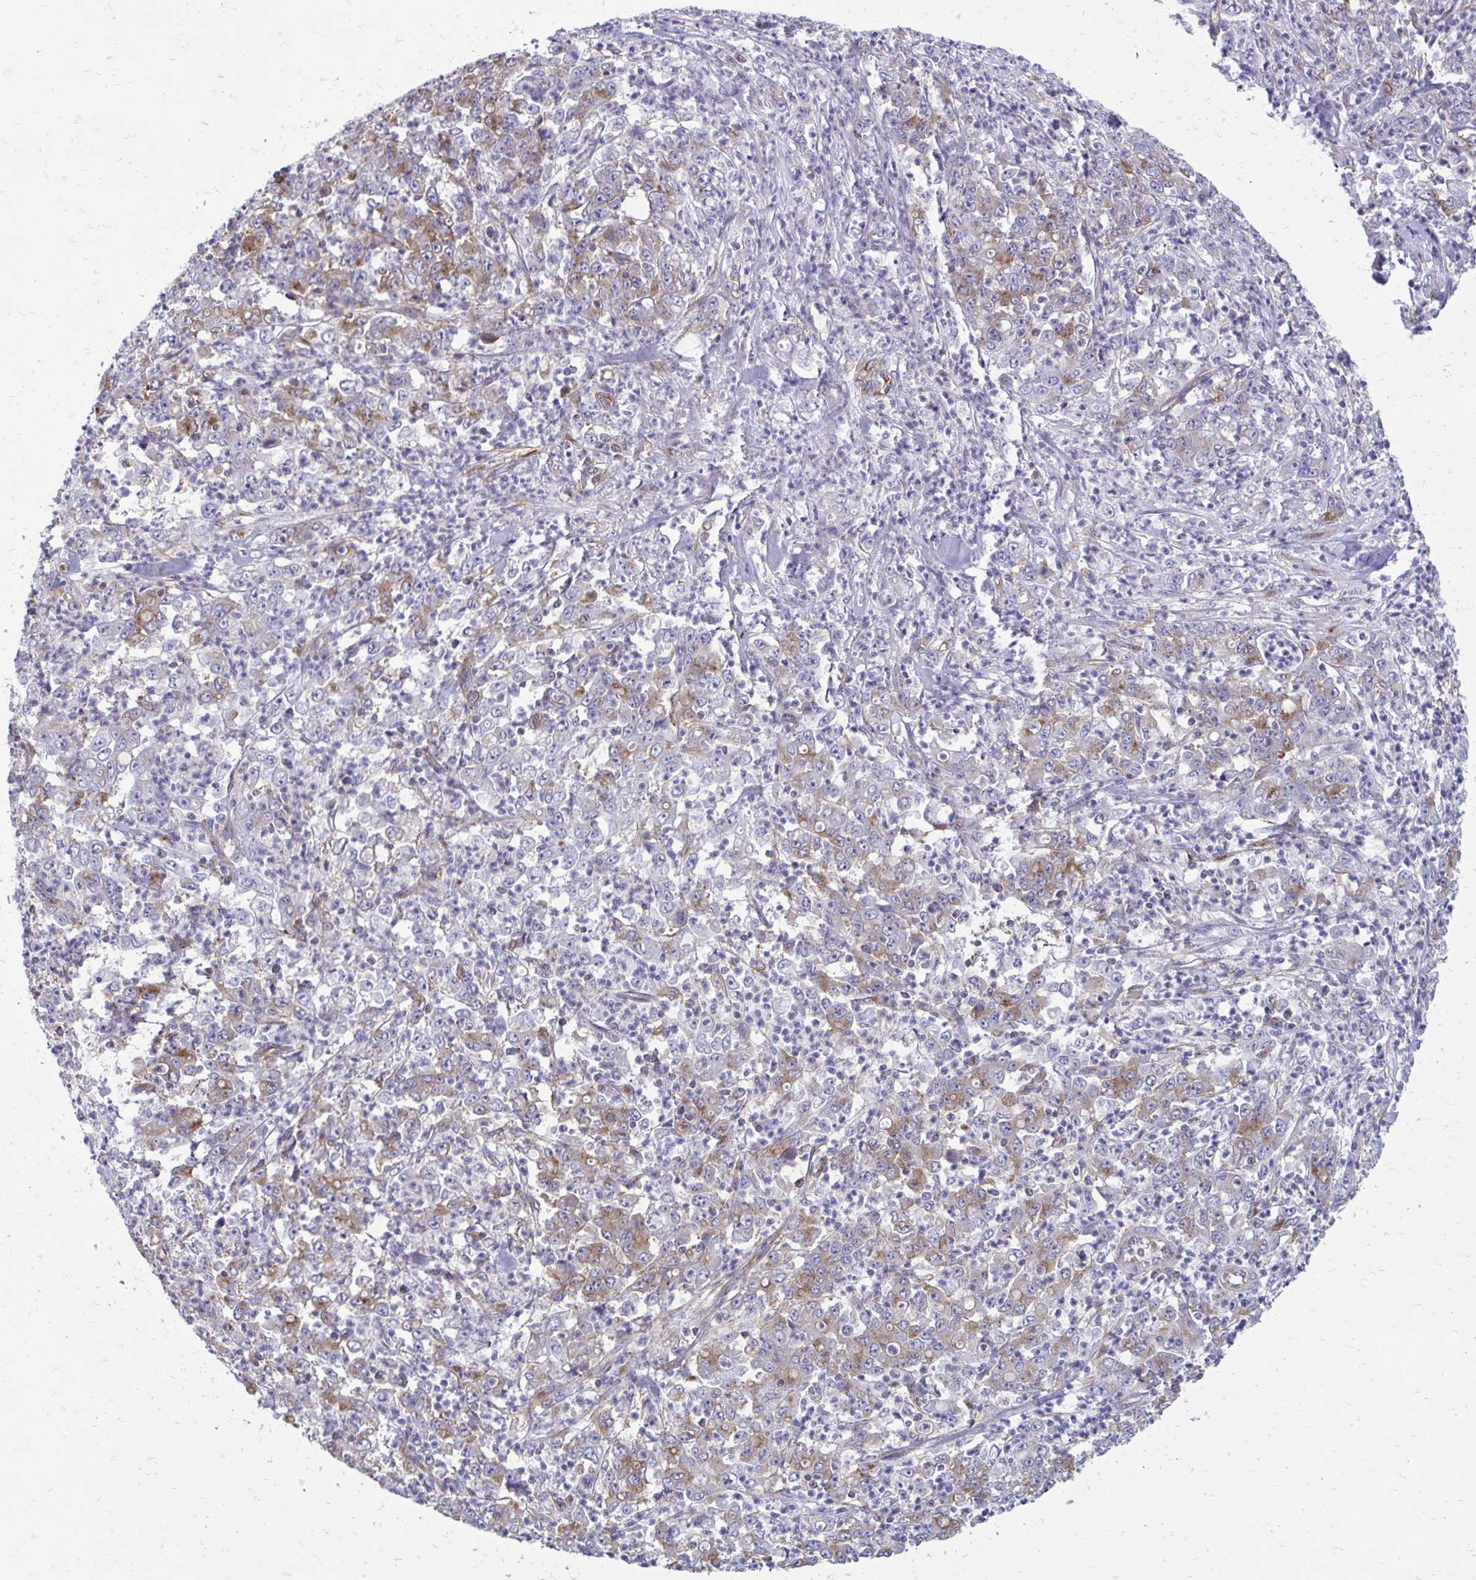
{"staining": {"intensity": "moderate", "quantity": "25%-75%", "location": "cytoplasmic/membranous"}, "tissue": "stomach cancer", "cell_type": "Tumor cells", "image_type": "cancer", "snomed": [{"axis": "morphology", "description": "Adenocarcinoma, NOS"}, {"axis": "topography", "description": "Stomach, lower"}], "caption": "Approximately 25%-75% of tumor cells in human stomach adenocarcinoma reveal moderate cytoplasmic/membranous protein positivity as visualized by brown immunohistochemical staining.", "gene": "CLTA", "patient": {"sex": "female", "age": 71}}